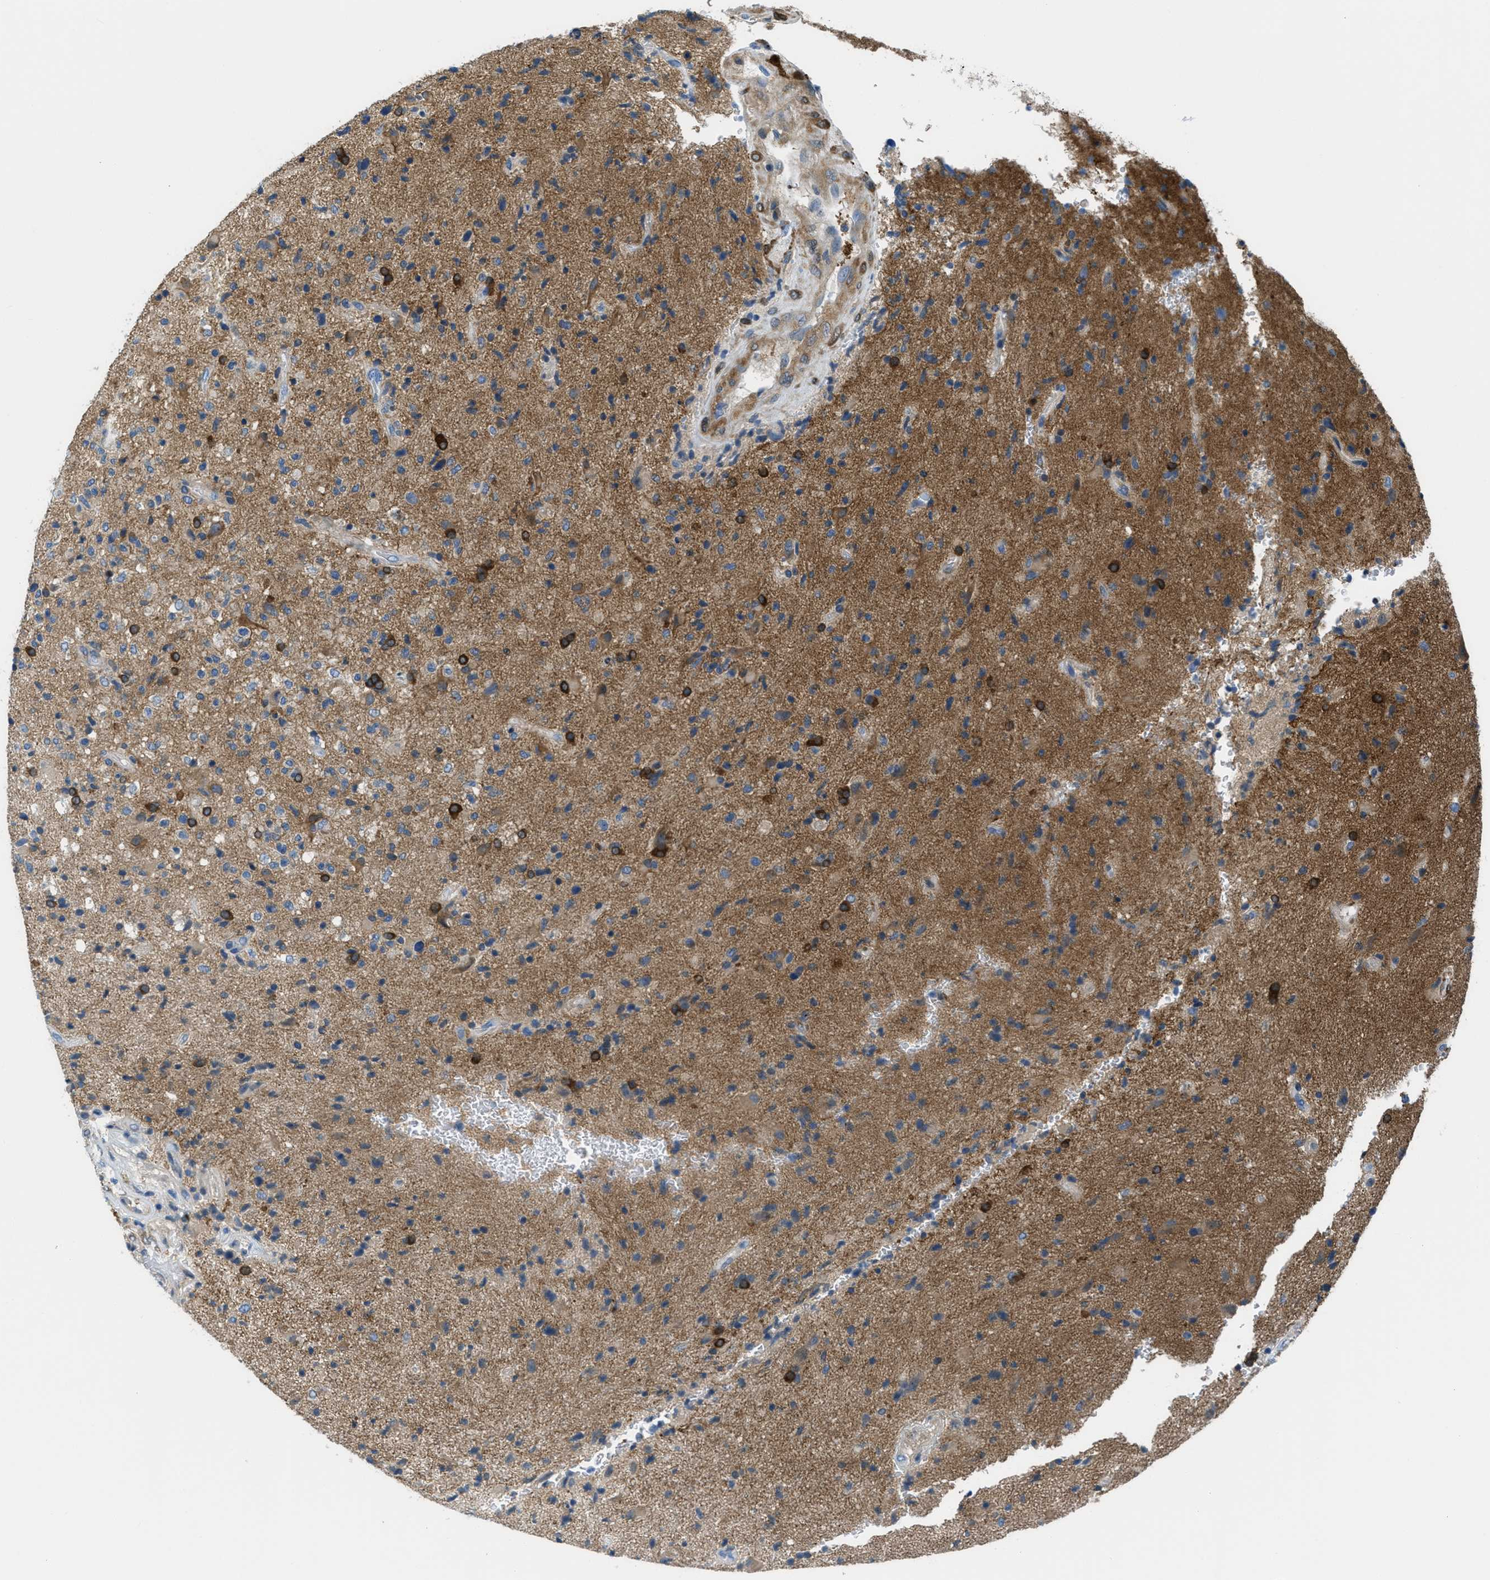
{"staining": {"intensity": "strong", "quantity": "<25%", "location": "cytoplasmic/membranous"}, "tissue": "glioma", "cell_type": "Tumor cells", "image_type": "cancer", "snomed": [{"axis": "morphology", "description": "Glioma, malignant, High grade"}, {"axis": "topography", "description": "Brain"}], "caption": "A histopathology image showing strong cytoplasmic/membranous staining in approximately <25% of tumor cells in glioma, as visualized by brown immunohistochemical staining.", "gene": "MAPRE2", "patient": {"sex": "male", "age": 32}}